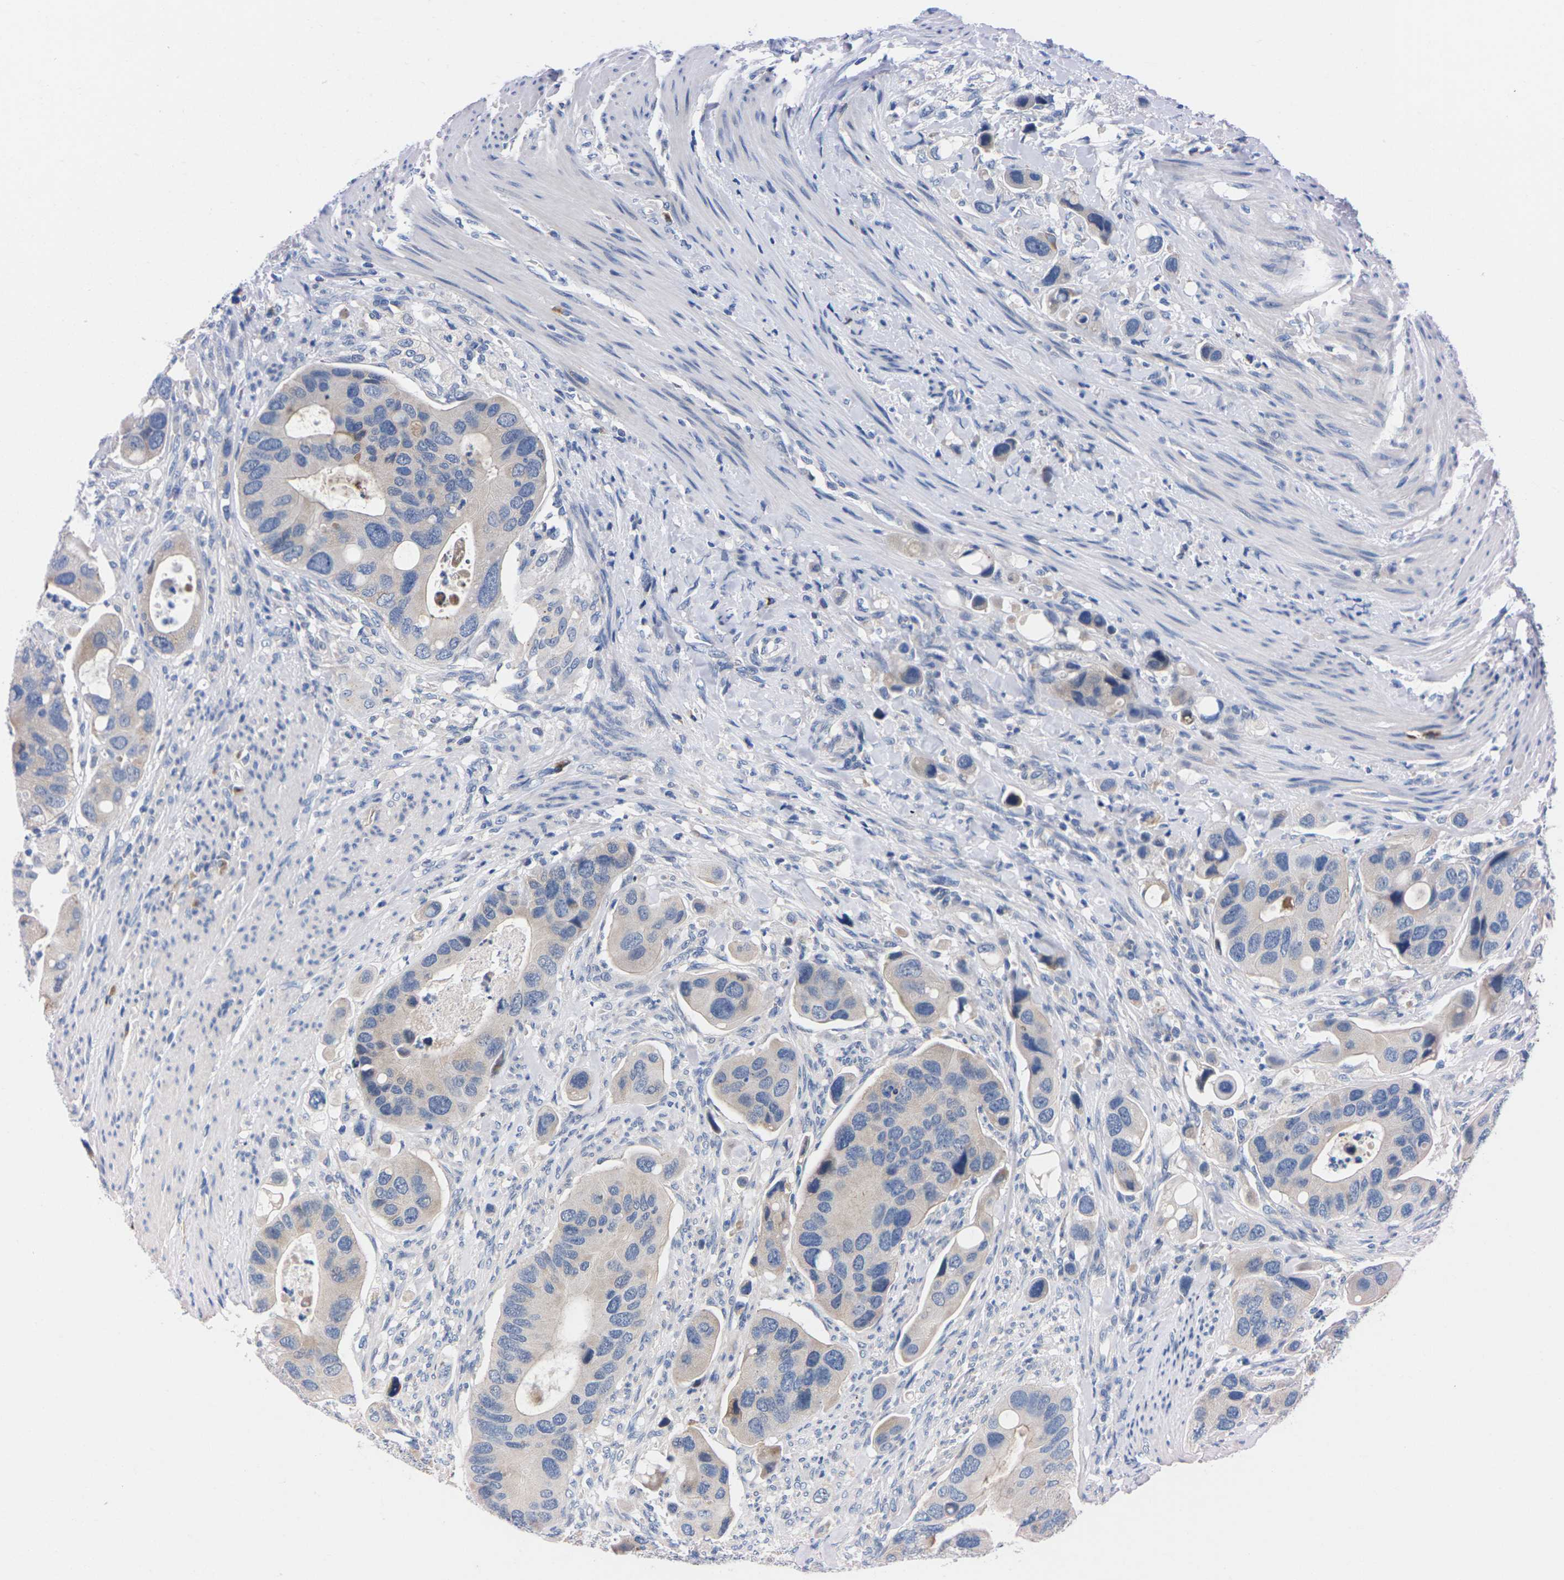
{"staining": {"intensity": "negative", "quantity": "none", "location": "none"}, "tissue": "colorectal cancer", "cell_type": "Tumor cells", "image_type": "cancer", "snomed": [{"axis": "morphology", "description": "Adenocarcinoma, NOS"}, {"axis": "topography", "description": "Rectum"}], "caption": "There is no significant expression in tumor cells of adenocarcinoma (colorectal).", "gene": "FAM210A", "patient": {"sex": "female", "age": 57}}